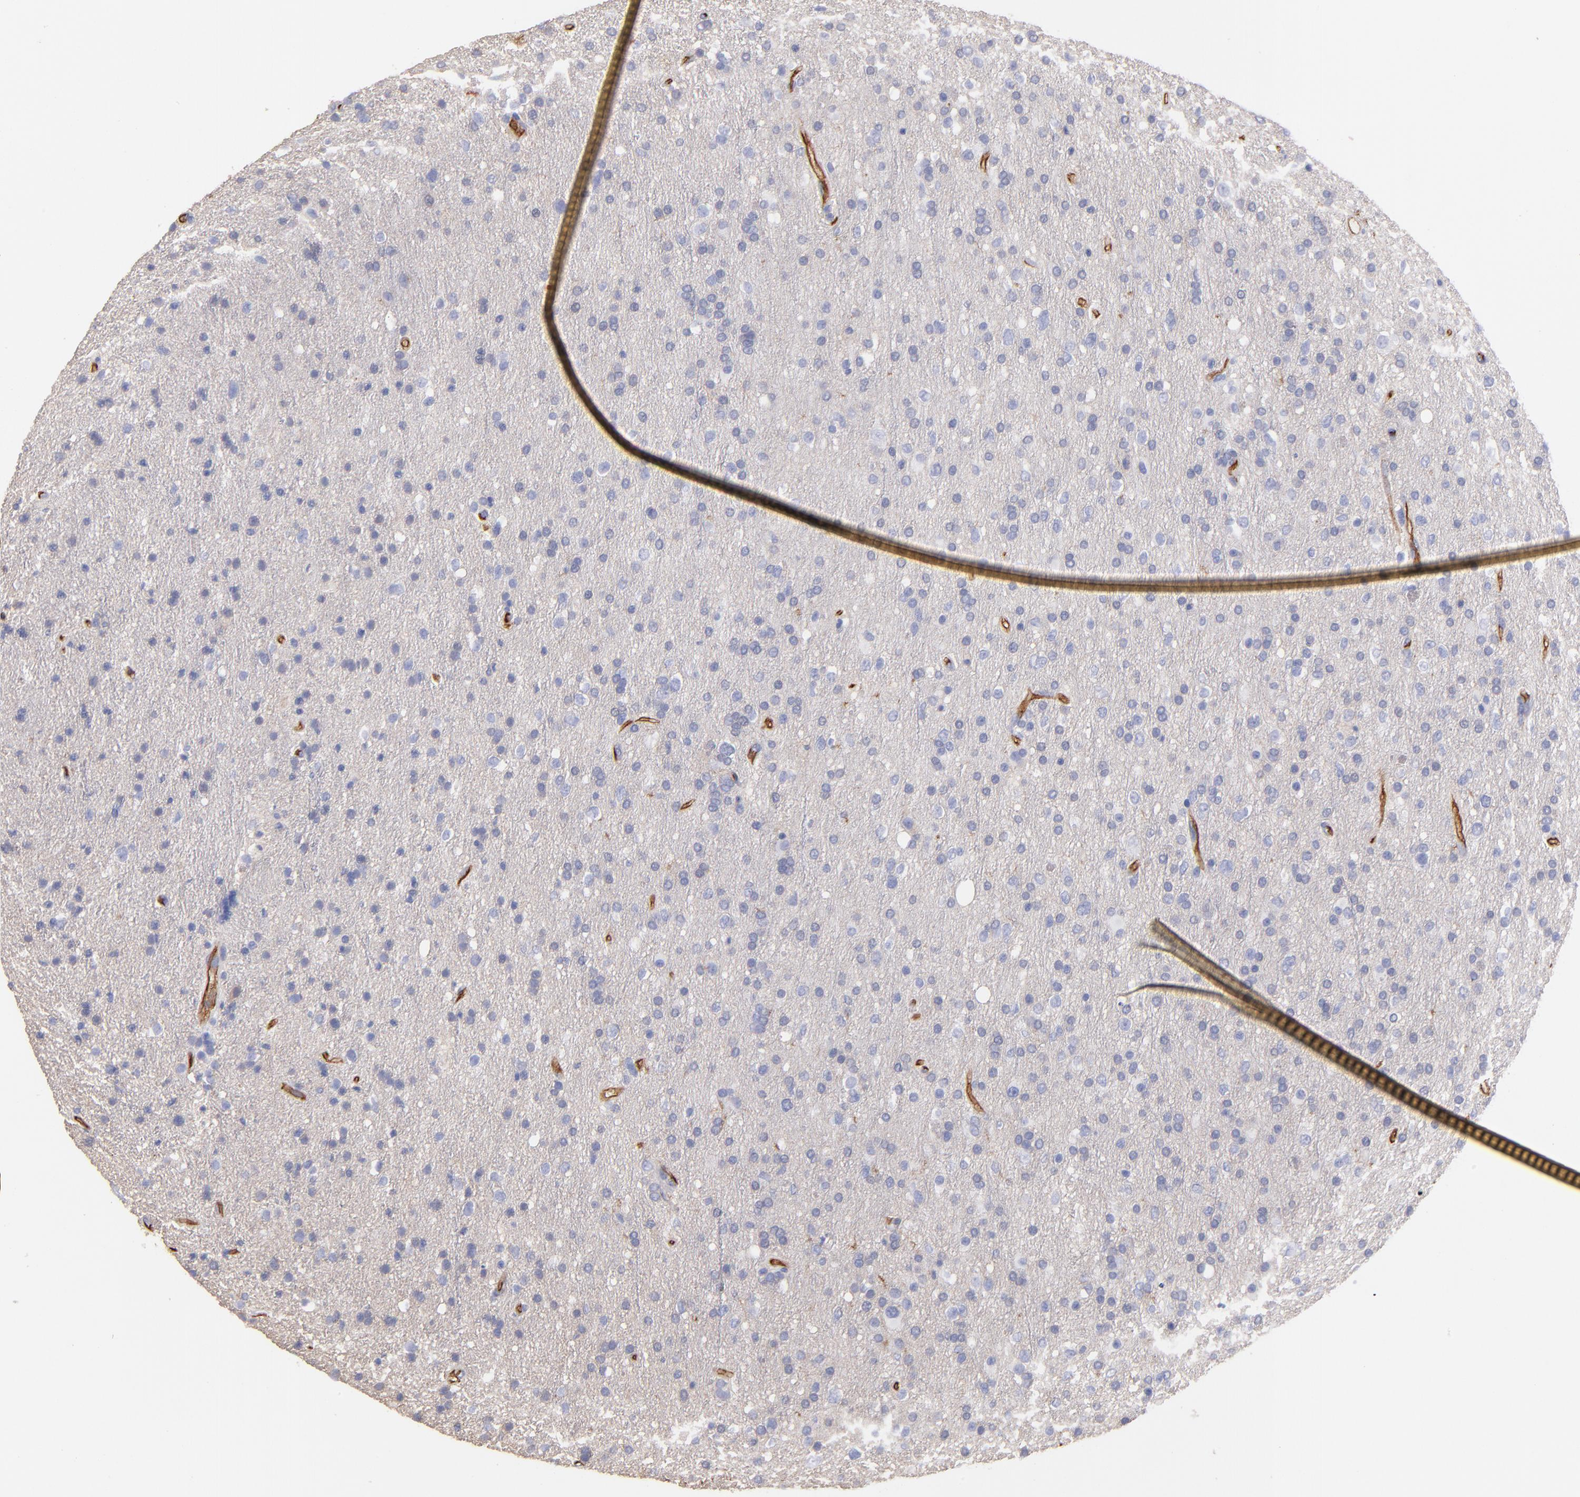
{"staining": {"intensity": "negative", "quantity": "none", "location": "none"}, "tissue": "glioma", "cell_type": "Tumor cells", "image_type": "cancer", "snomed": [{"axis": "morphology", "description": "Glioma, malignant, High grade"}, {"axis": "topography", "description": "Brain"}], "caption": "High power microscopy histopathology image of an IHC histopathology image of glioma, revealing no significant positivity in tumor cells. (Brightfield microscopy of DAB immunohistochemistry at high magnification).", "gene": "ABCB1", "patient": {"sex": "male", "age": 33}}